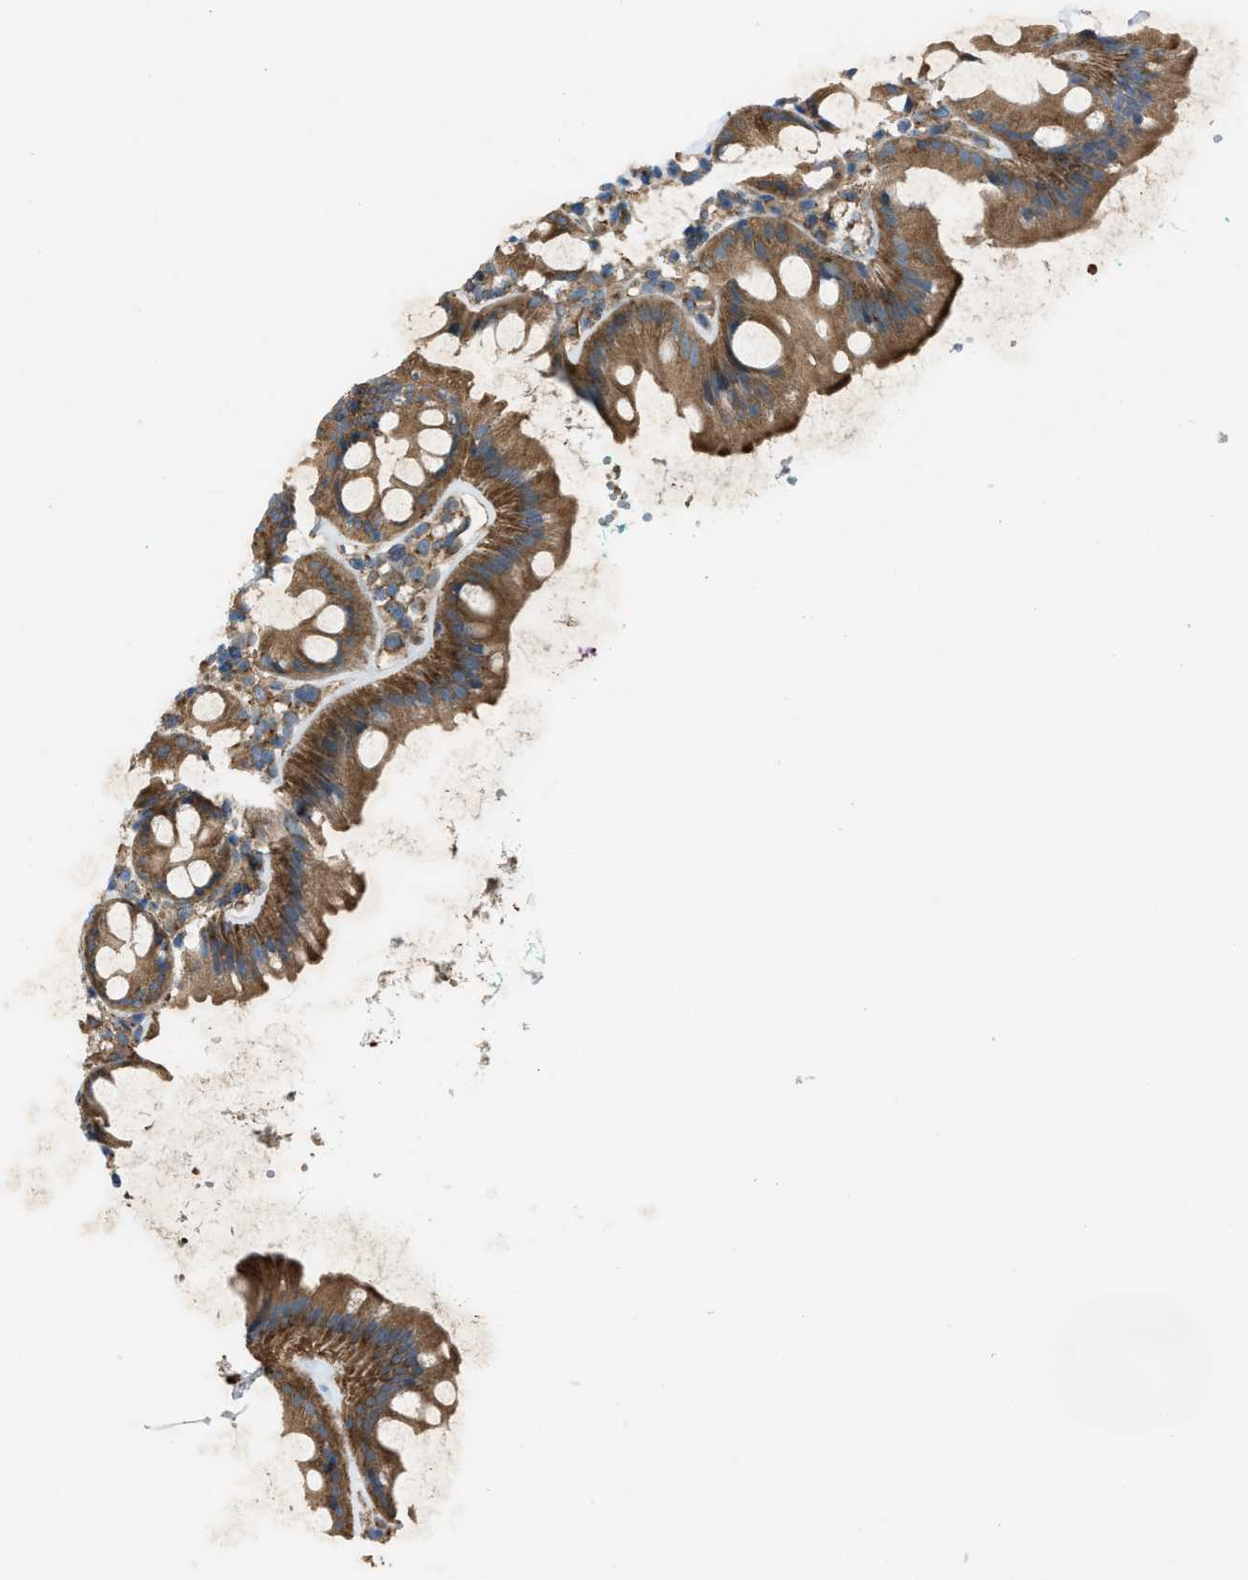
{"staining": {"intensity": "strong", "quantity": ">75%", "location": "cytoplasmic/membranous"}, "tissue": "rectum", "cell_type": "Glandular cells", "image_type": "normal", "snomed": [{"axis": "morphology", "description": "Normal tissue, NOS"}, {"axis": "topography", "description": "Rectum"}], "caption": "Immunohistochemistry of unremarkable human rectum reveals high levels of strong cytoplasmic/membranous positivity in about >75% of glandular cells. (brown staining indicates protein expression, while blue staining denotes nuclei).", "gene": "TRPC1", "patient": {"sex": "female", "age": 65}}